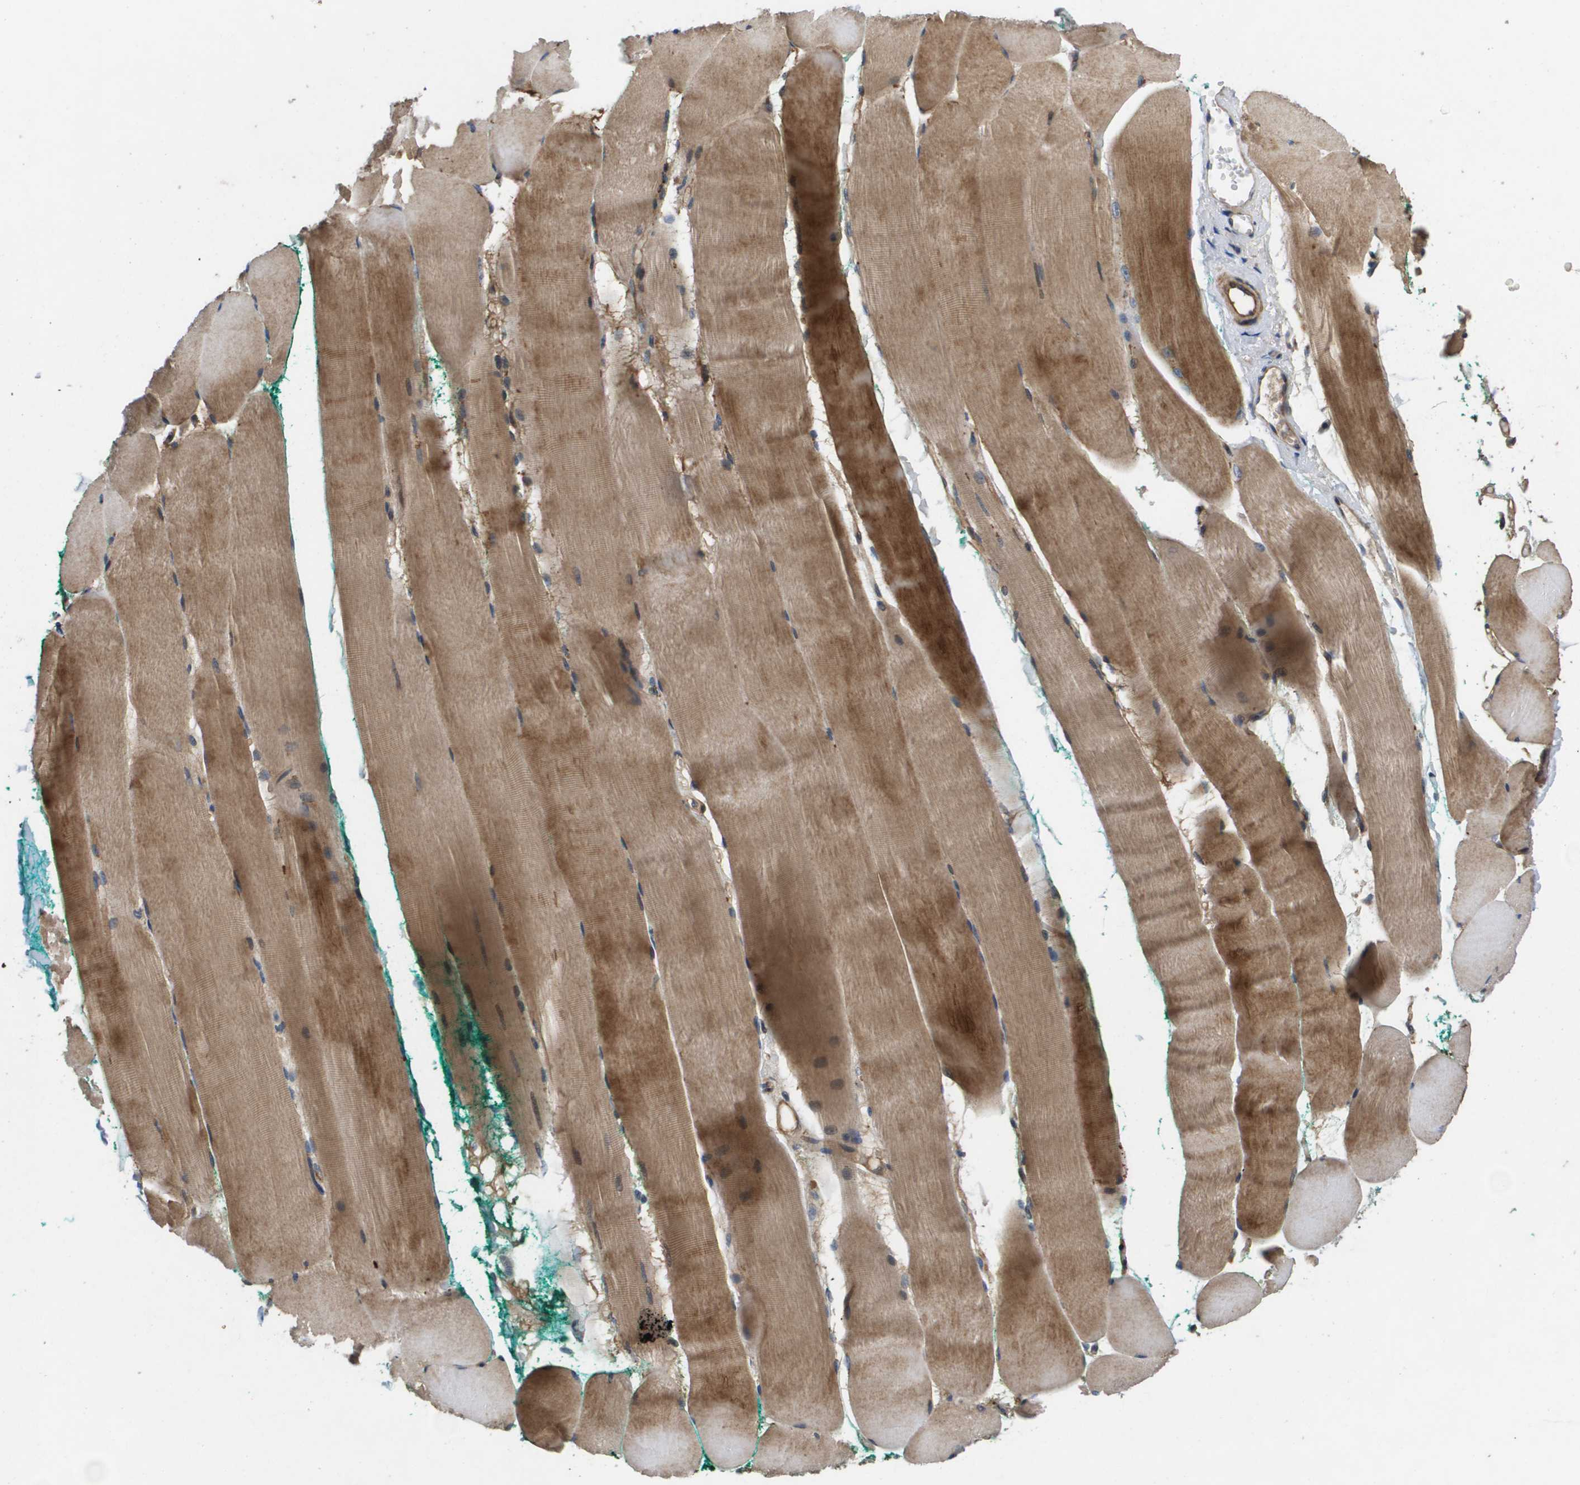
{"staining": {"intensity": "moderate", "quantity": "25%-75%", "location": "cytoplasmic/membranous"}, "tissue": "skeletal muscle", "cell_type": "Myocytes", "image_type": "normal", "snomed": [{"axis": "morphology", "description": "Normal tissue, NOS"}, {"axis": "morphology", "description": "Squamous cell carcinoma, NOS"}, {"axis": "topography", "description": "Skeletal muscle"}], "caption": "This micrograph exhibits normal skeletal muscle stained with IHC to label a protein in brown. The cytoplasmic/membranous of myocytes show moderate positivity for the protein. Nuclei are counter-stained blue.", "gene": "ENTPD2", "patient": {"sex": "male", "age": 51}}